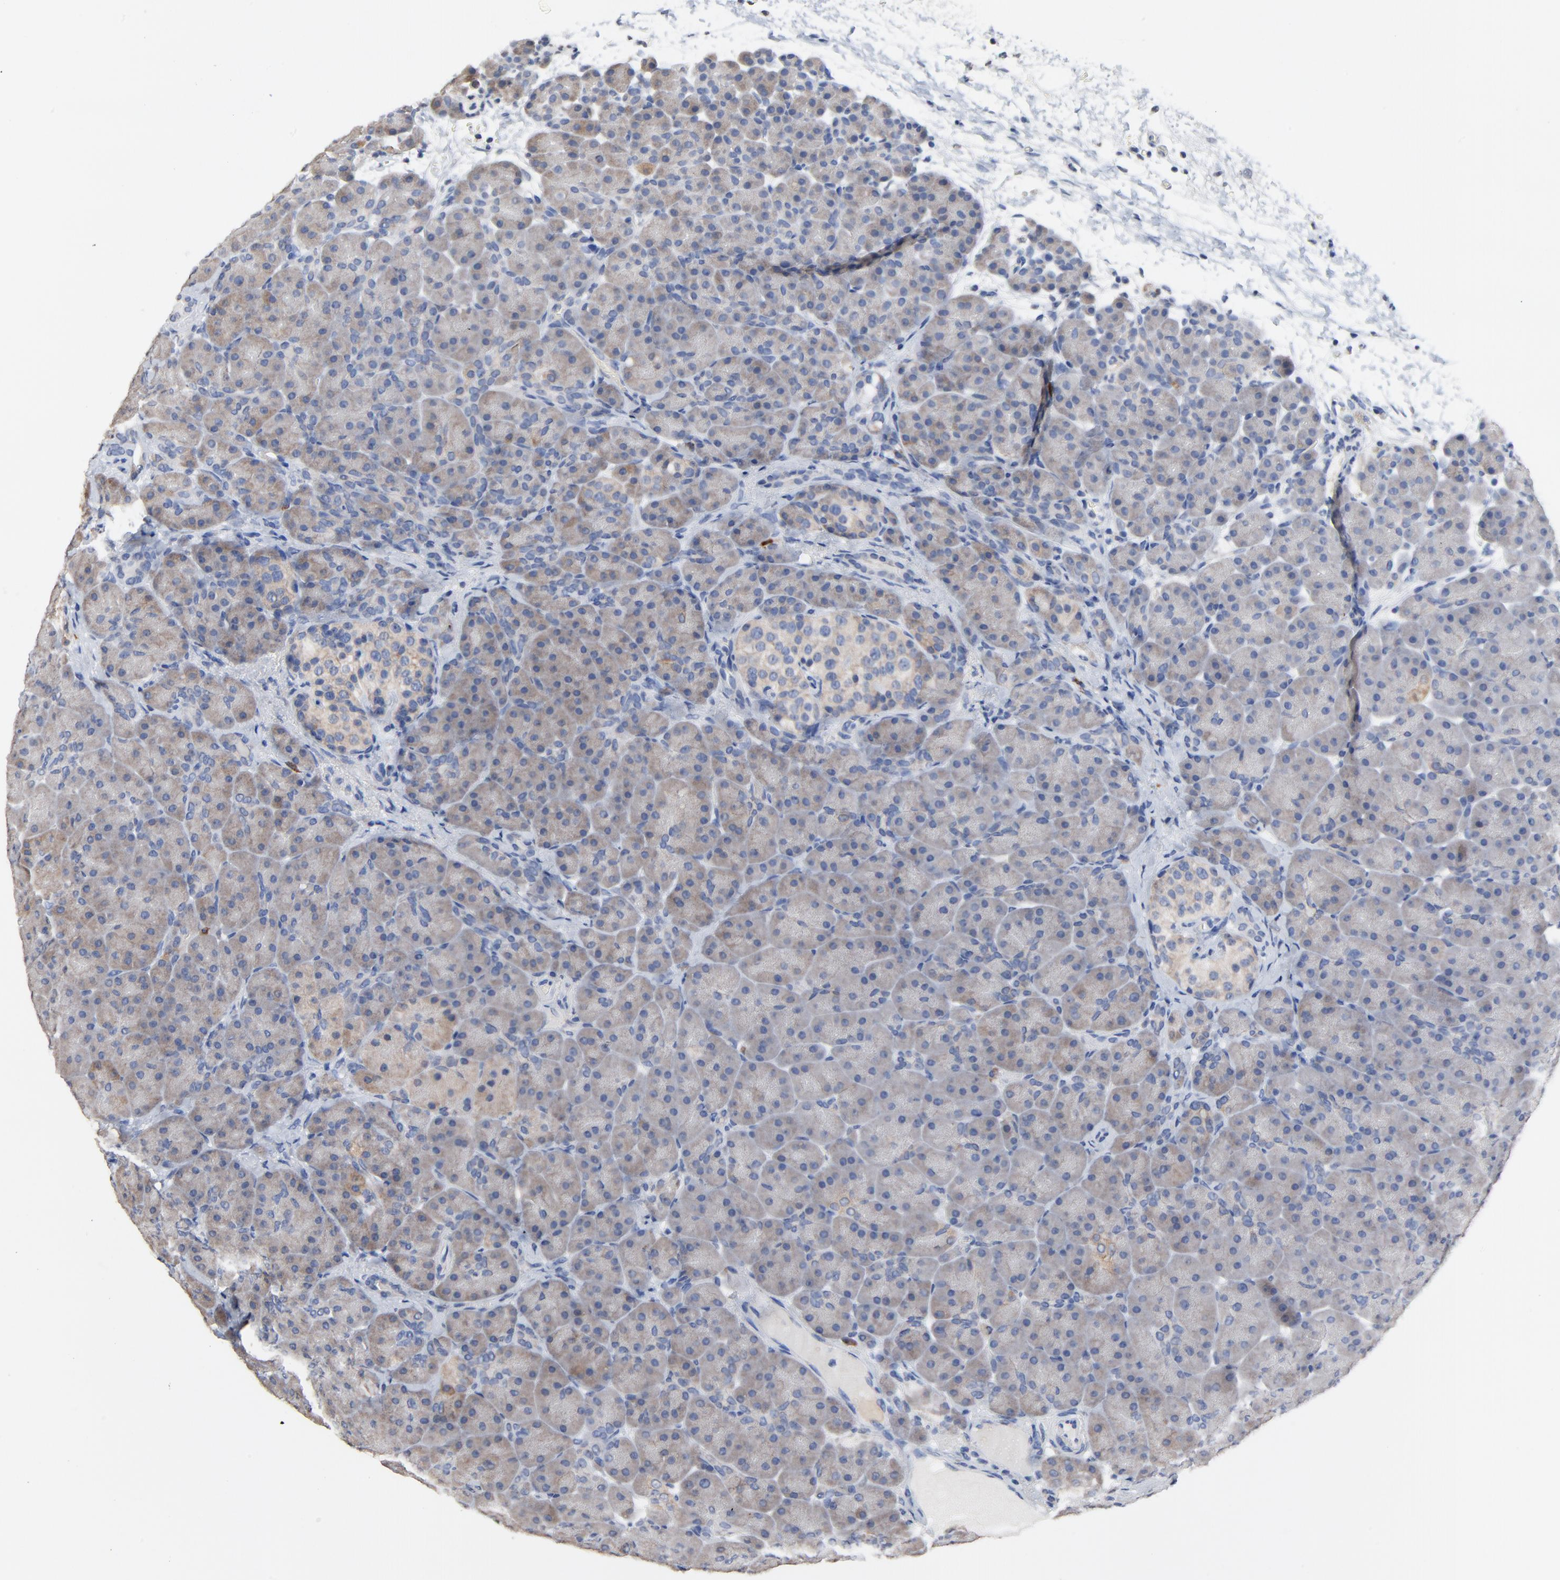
{"staining": {"intensity": "negative", "quantity": "none", "location": "none"}, "tissue": "pancreas", "cell_type": "Exocrine glandular cells", "image_type": "normal", "snomed": [{"axis": "morphology", "description": "Normal tissue, NOS"}, {"axis": "topography", "description": "Pancreas"}], "caption": "Image shows no significant protein staining in exocrine glandular cells of normal pancreas. (DAB immunohistochemistry, high magnification).", "gene": "FBXL5", "patient": {"sex": "male", "age": 66}}